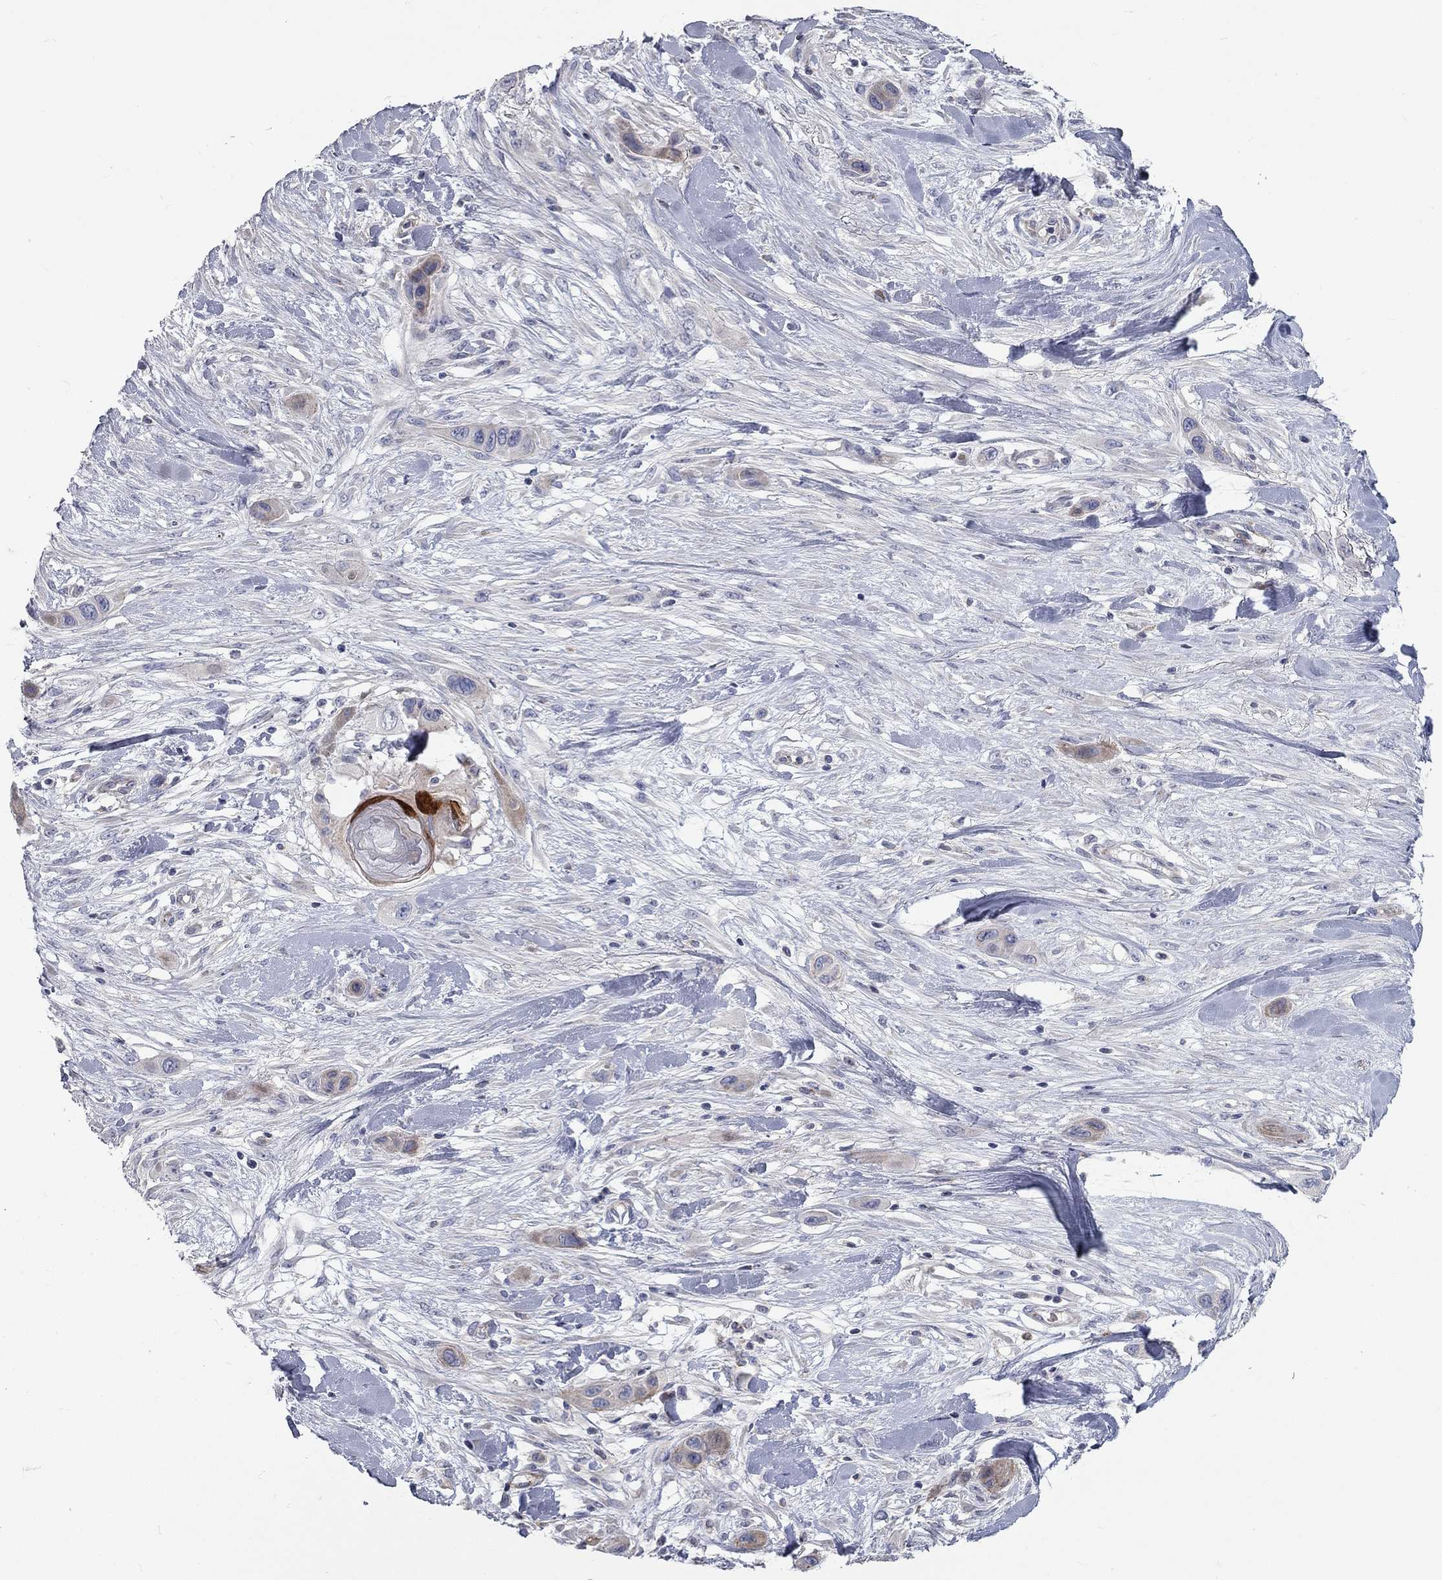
{"staining": {"intensity": "weak", "quantity": "<25%", "location": "cytoplasmic/membranous"}, "tissue": "skin cancer", "cell_type": "Tumor cells", "image_type": "cancer", "snomed": [{"axis": "morphology", "description": "Squamous cell carcinoma, NOS"}, {"axis": "topography", "description": "Skin"}], "caption": "Immunohistochemistry of human skin cancer (squamous cell carcinoma) exhibits no expression in tumor cells.", "gene": "KANSL1L", "patient": {"sex": "male", "age": 79}}